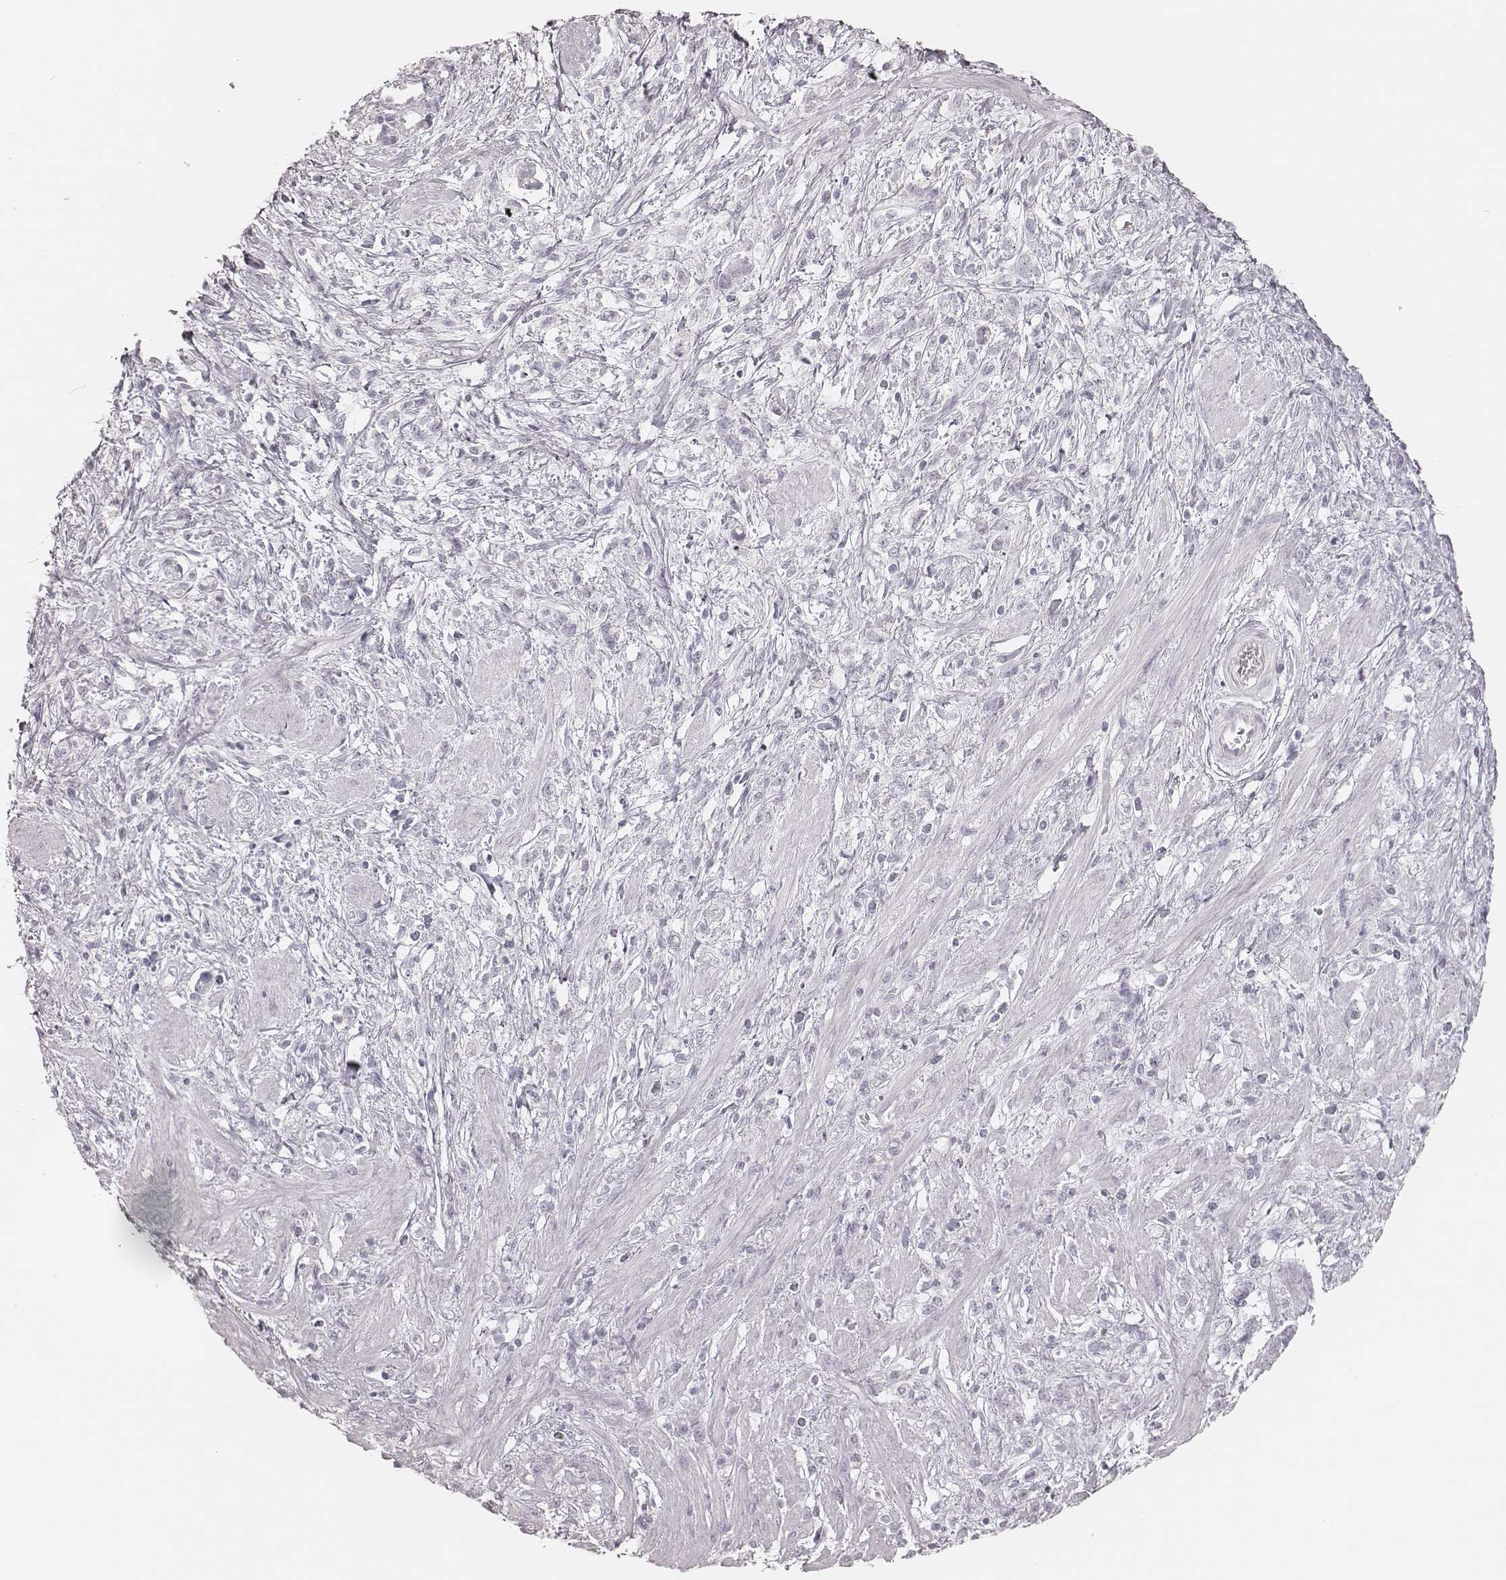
{"staining": {"intensity": "negative", "quantity": "none", "location": "none"}, "tissue": "stomach cancer", "cell_type": "Tumor cells", "image_type": "cancer", "snomed": [{"axis": "morphology", "description": "Adenocarcinoma, NOS"}, {"axis": "topography", "description": "Stomach"}], "caption": "DAB immunohistochemical staining of human adenocarcinoma (stomach) displays no significant expression in tumor cells. The staining is performed using DAB (3,3'-diaminobenzidine) brown chromogen with nuclei counter-stained in using hematoxylin.", "gene": "KRT31", "patient": {"sex": "female", "age": 60}}